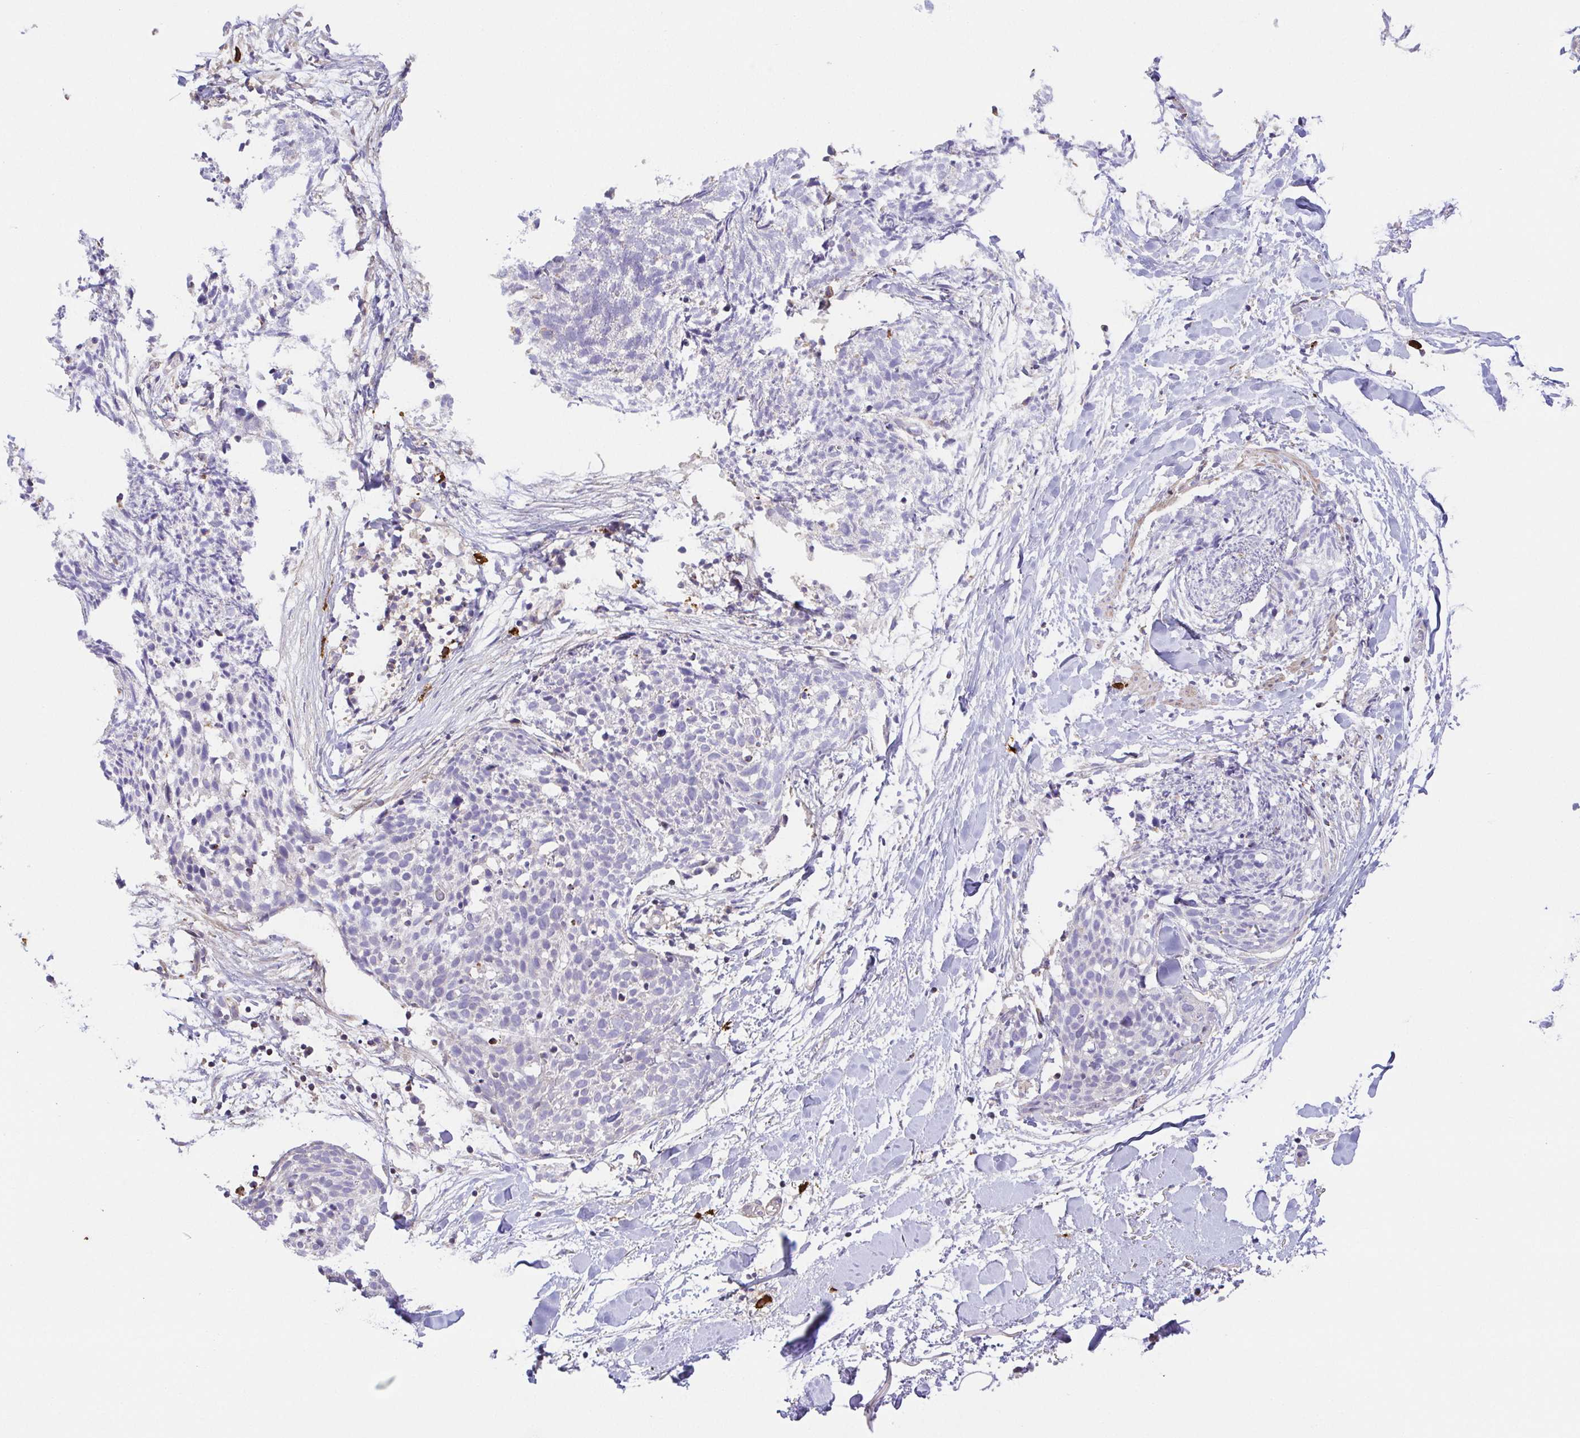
{"staining": {"intensity": "negative", "quantity": "none", "location": "none"}, "tissue": "skin cancer", "cell_type": "Tumor cells", "image_type": "cancer", "snomed": [{"axis": "morphology", "description": "Squamous cell carcinoma, NOS"}, {"axis": "topography", "description": "Skin"}, {"axis": "topography", "description": "Vulva"}], "caption": "This photomicrograph is of skin cancer (squamous cell carcinoma) stained with immunohistochemistry (IHC) to label a protein in brown with the nuclei are counter-stained blue. There is no positivity in tumor cells. (DAB (3,3'-diaminobenzidine) immunohistochemistry, high magnification).", "gene": "PREPL", "patient": {"sex": "female", "age": 75}}